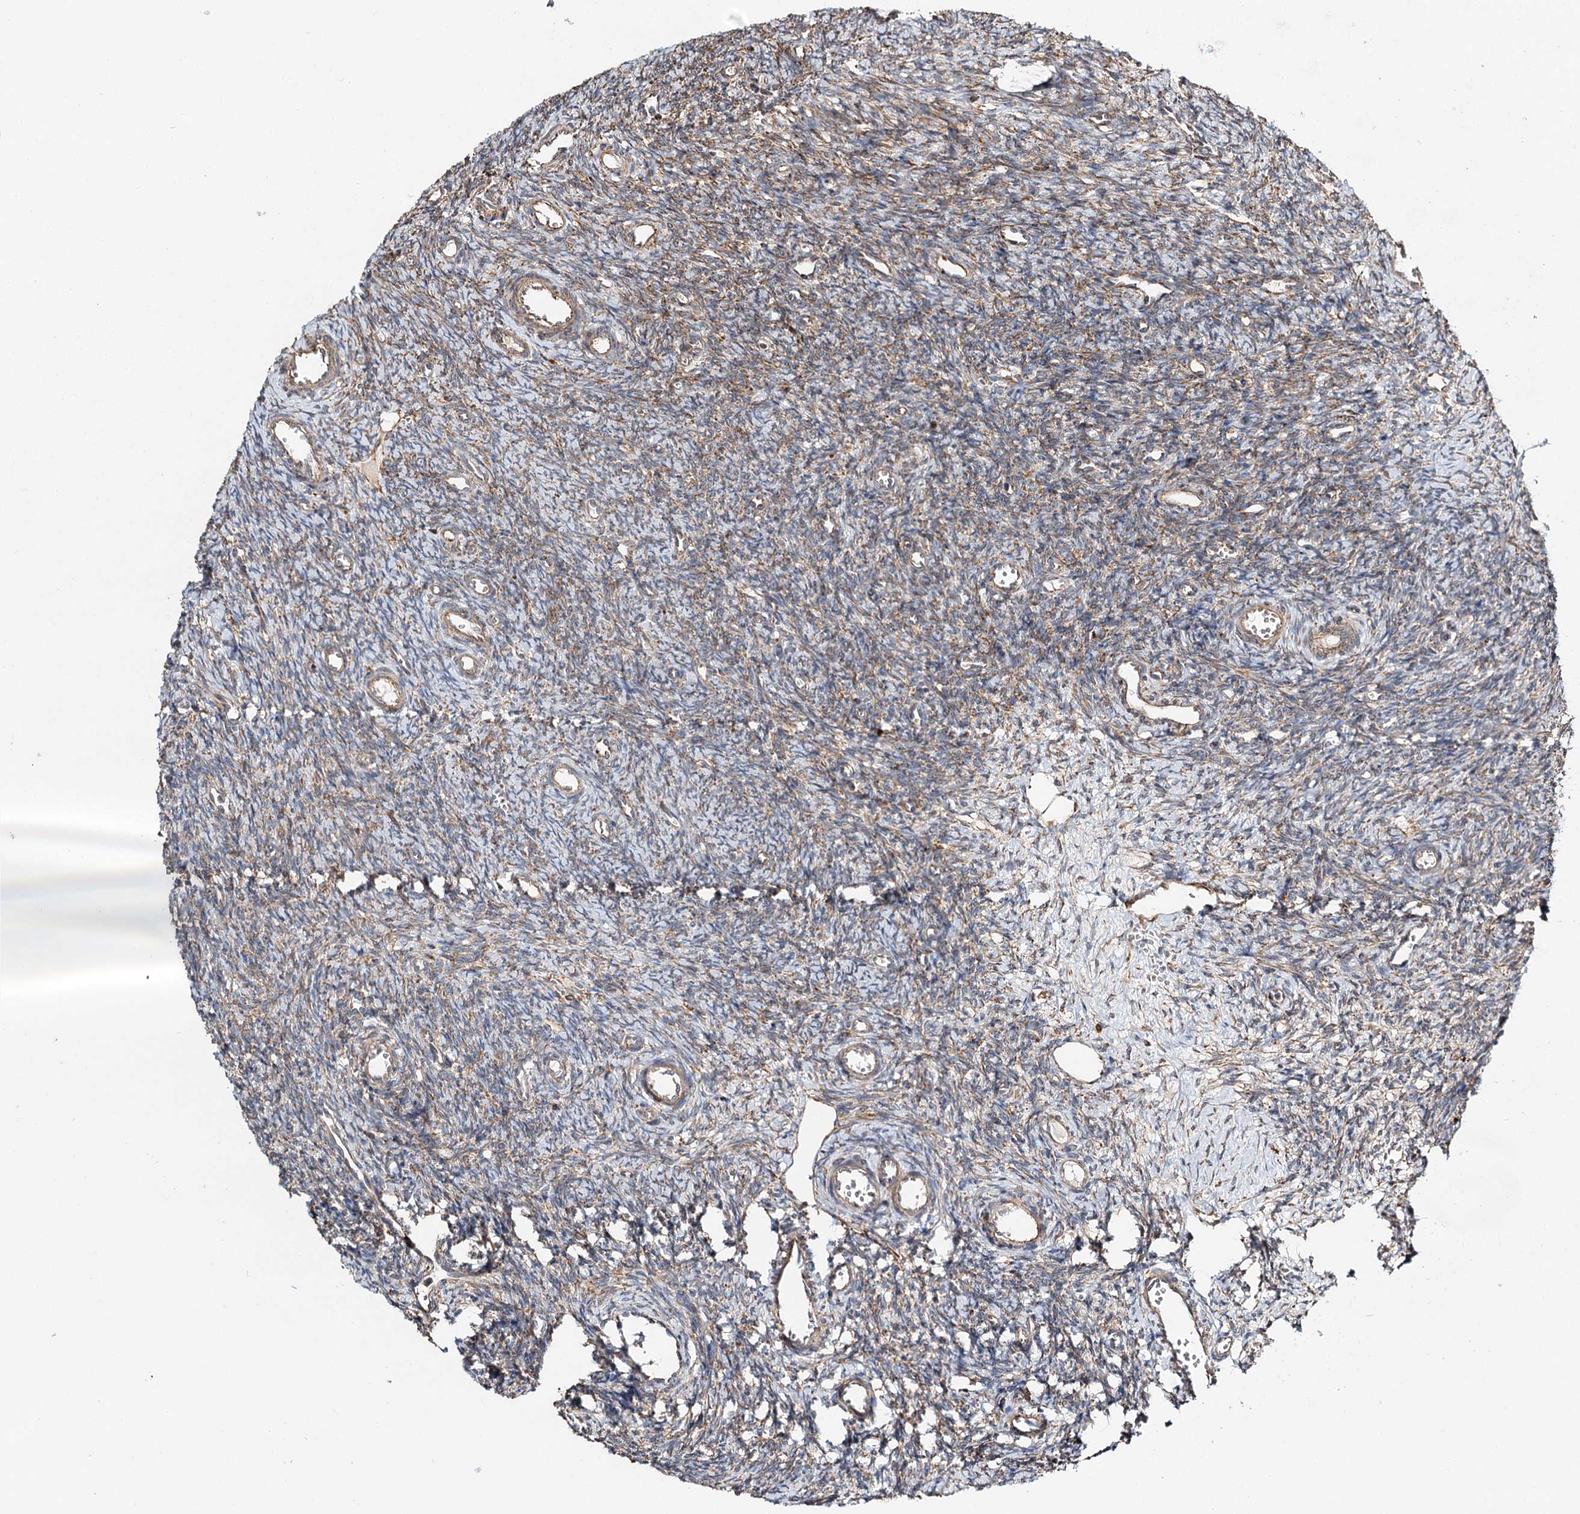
{"staining": {"intensity": "moderate", "quantity": "25%-75%", "location": "cytoplasmic/membranous"}, "tissue": "ovary", "cell_type": "Ovarian stroma cells", "image_type": "normal", "snomed": [{"axis": "morphology", "description": "Normal tissue, NOS"}, {"axis": "topography", "description": "Ovary"}], "caption": "An immunohistochemistry (IHC) histopathology image of unremarkable tissue is shown. Protein staining in brown labels moderate cytoplasmic/membranous positivity in ovary within ovarian stroma cells. The protein is shown in brown color, while the nuclei are stained blue.", "gene": "TAS1R1", "patient": {"sex": "female", "age": 39}}